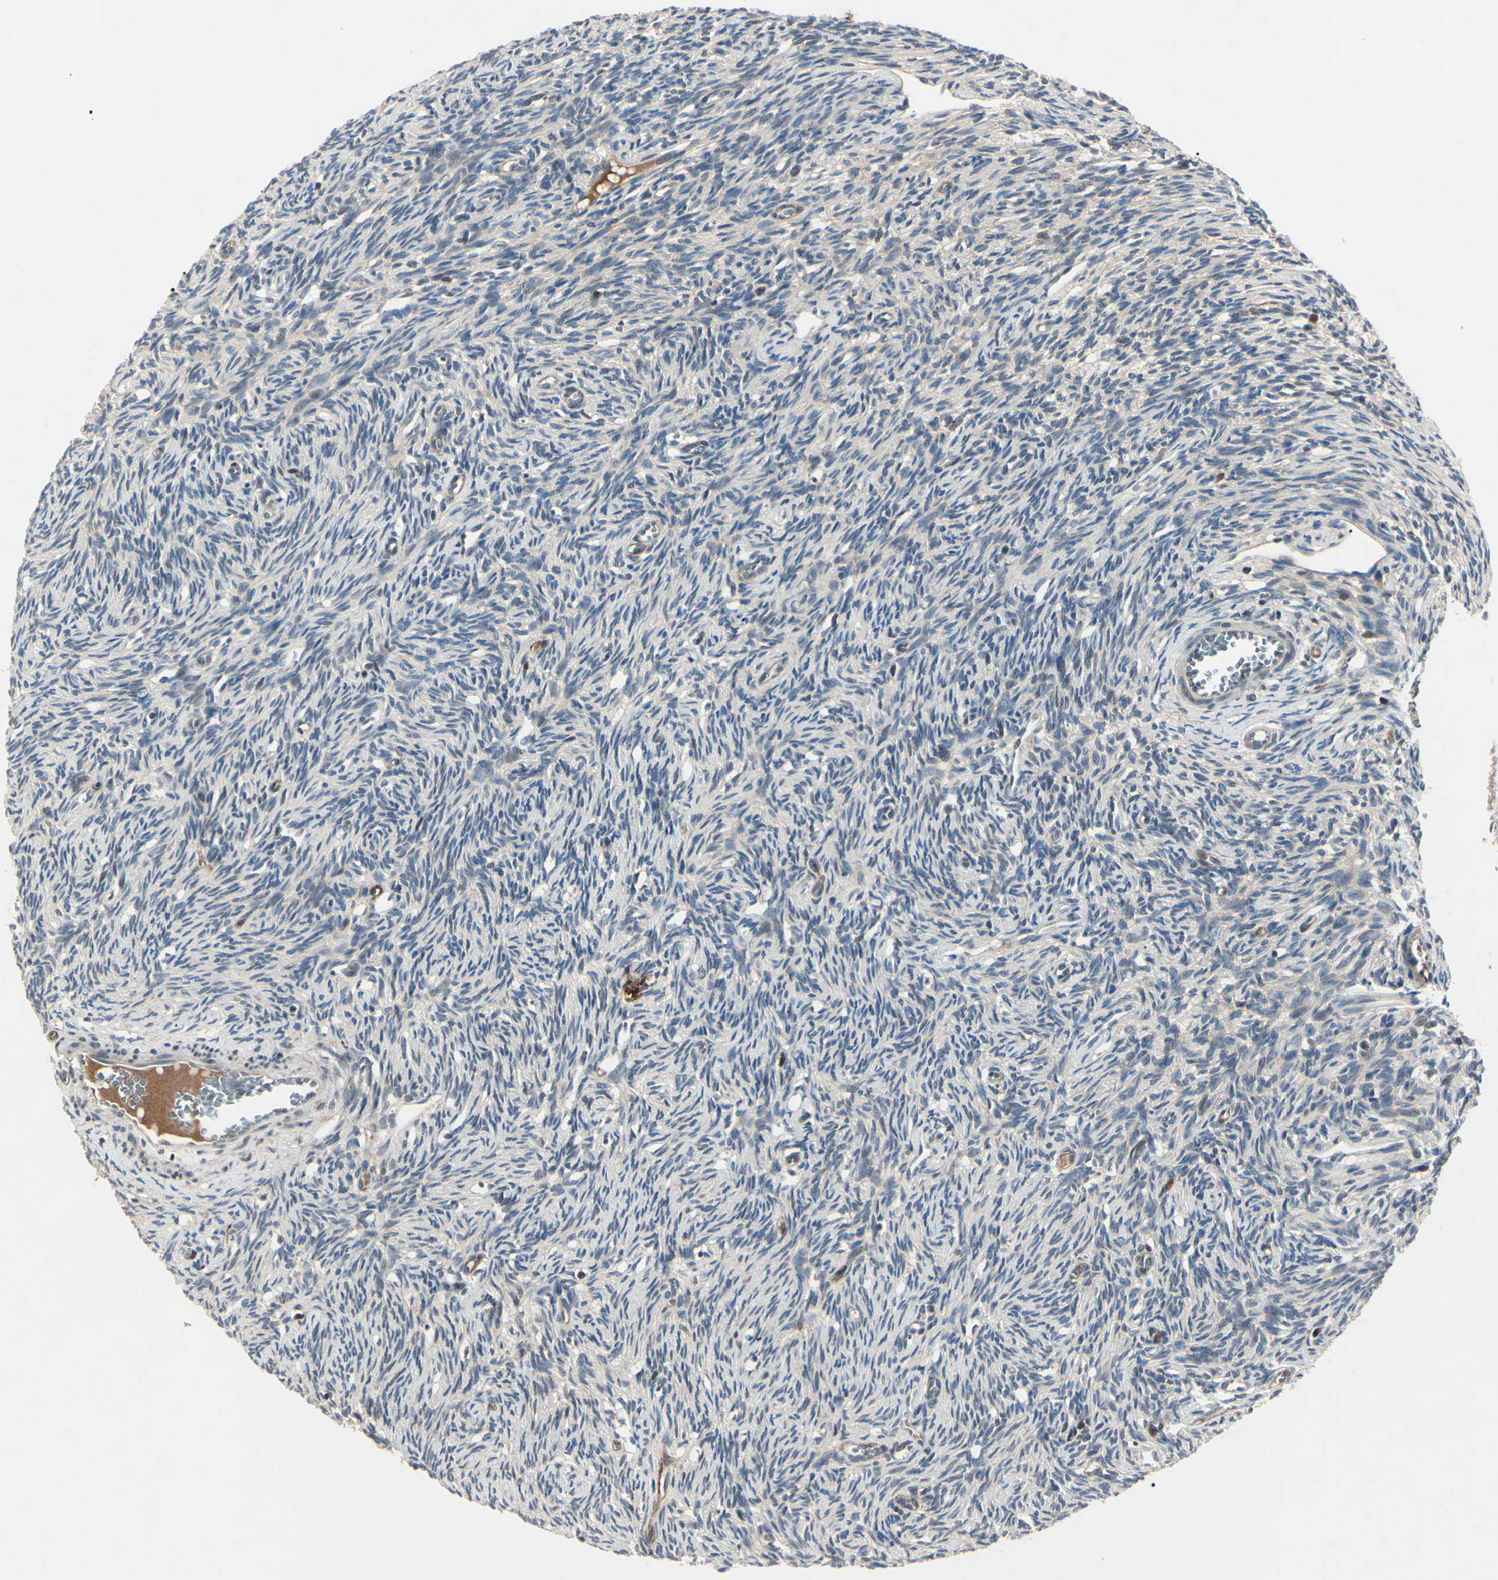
{"staining": {"intensity": "negative", "quantity": "none", "location": "none"}, "tissue": "ovary", "cell_type": "Ovarian stroma cells", "image_type": "normal", "snomed": [{"axis": "morphology", "description": "Normal tissue, NOS"}, {"axis": "topography", "description": "Ovary"}], "caption": "IHC of benign human ovary demonstrates no positivity in ovarian stroma cells. (DAB (3,3'-diaminobenzidine) immunohistochemistry (IHC), high magnification).", "gene": "AEBP1", "patient": {"sex": "female", "age": 33}}